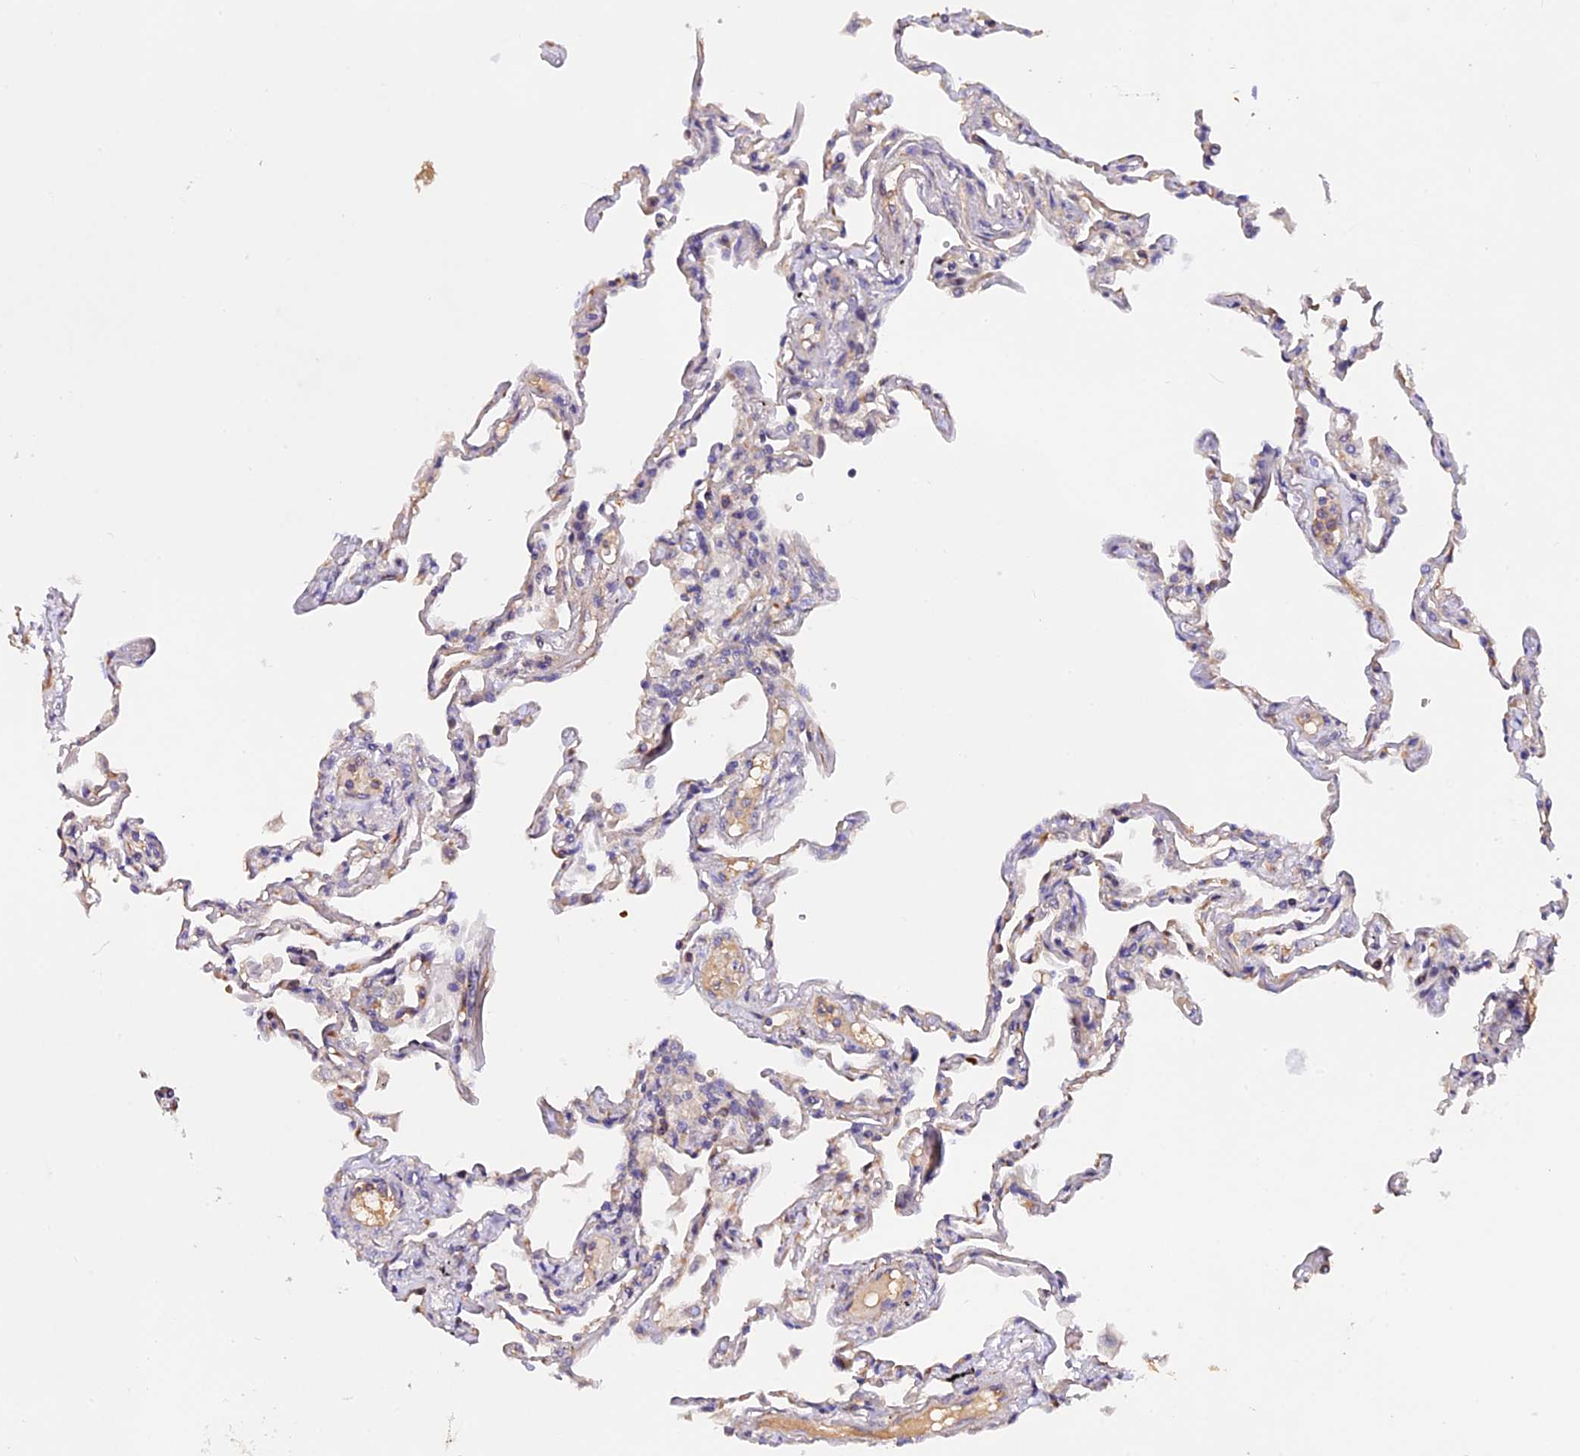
{"staining": {"intensity": "negative", "quantity": "none", "location": "none"}, "tissue": "lung", "cell_type": "Alveolar cells", "image_type": "normal", "snomed": [{"axis": "morphology", "description": "Normal tissue, NOS"}, {"axis": "topography", "description": "Lung"}], "caption": "Immunohistochemistry photomicrograph of normal lung: lung stained with DAB (3,3'-diaminobenzidine) displays no significant protein staining in alveolar cells.", "gene": "TRMT1", "patient": {"sex": "female", "age": 67}}